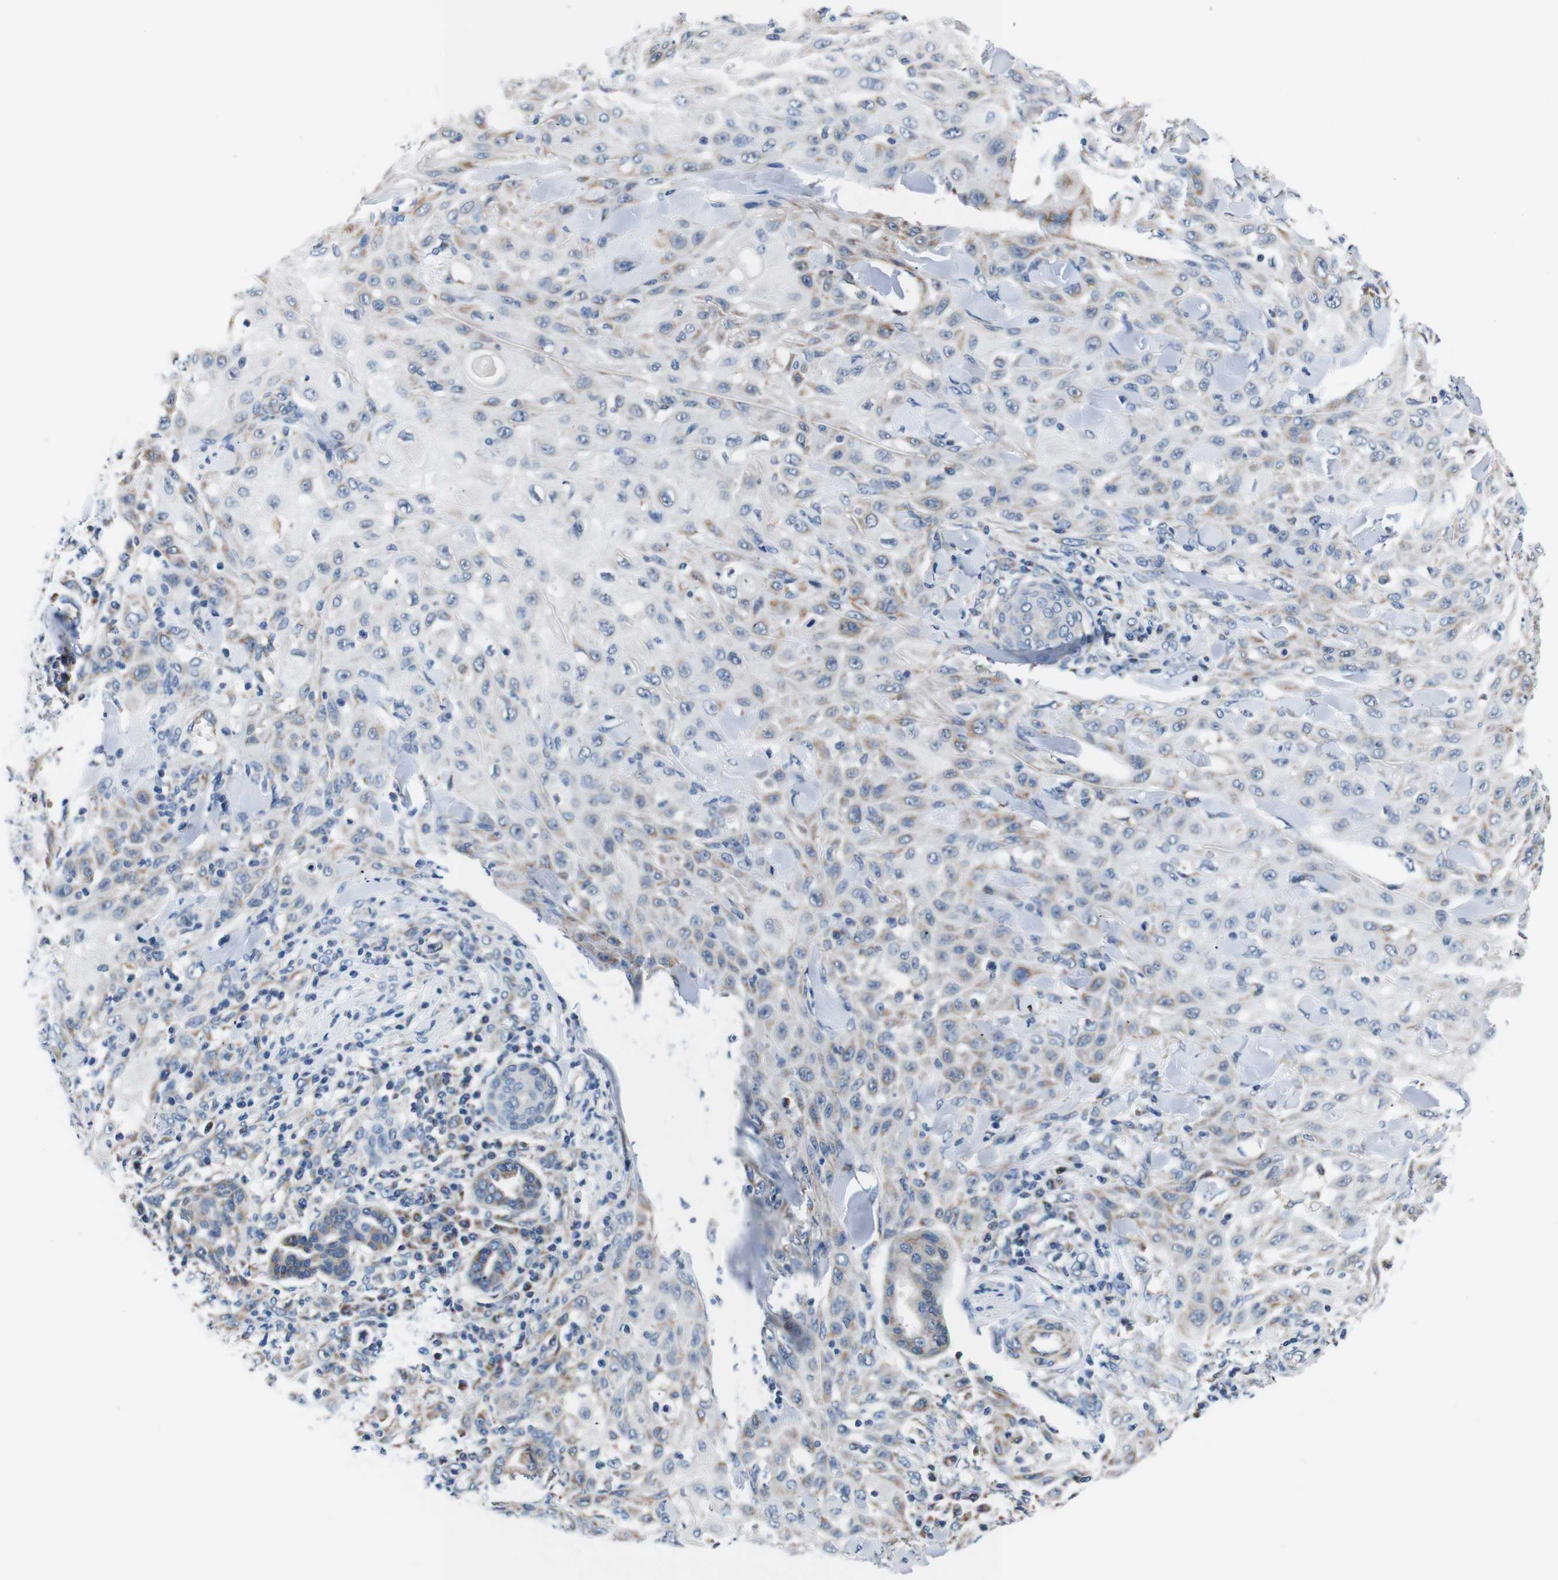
{"staining": {"intensity": "weak", "quantity": ">75%", "location": "cytoplasmic/membranous"}, "tissue": "skin cancer", "cell_type": "Tumor cells", "image_type": "cancer", "snomed": [{"axis": "morphology", "description": "Squamous cell carcinoma, NOS"}, {"axis": "topography", "description": "Skin"}], "caption": "The immunohistochemical stain labels weak cytoplasmic/membranous expression in tumor cells of skin cancer (squamous cell carcinoma) tissue.", "gene": "LRP4", "patient": {"sex": "male", "age": 24}}